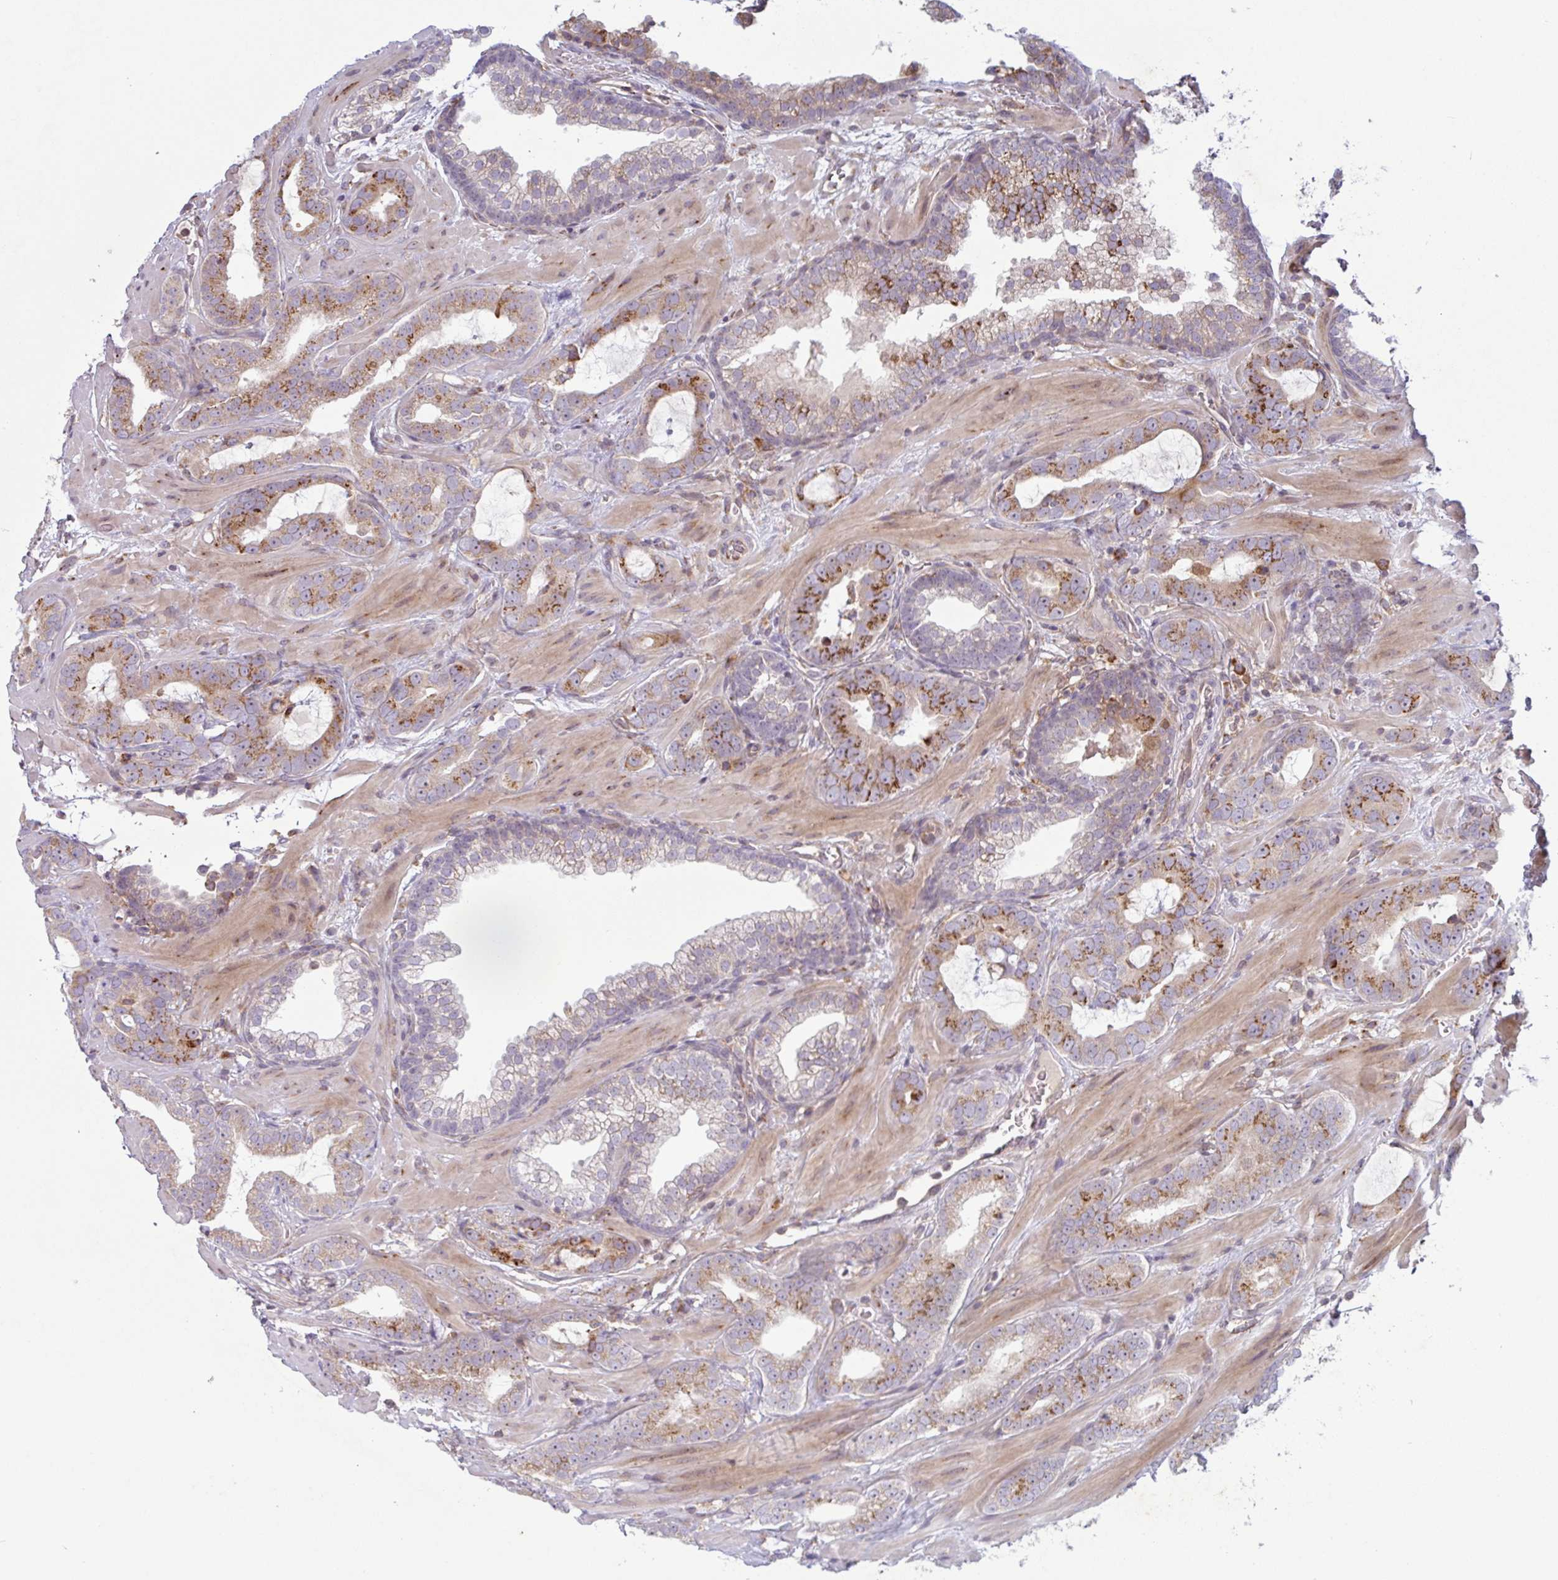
{"staining": {"intensity": "strong", "quantity": ">75%", "location": "cytoplasmic/membranous"}, "tissue": "prostate cancer", "cell_type": "Tumor cells", "image_type": "cancer", "snomed": [{"axis": "morphology", "description": "Adenocarcinoma, Low grade"}, {"axis": "topography", "description": "Prostate"}], "caption": "Low-grade adenocarcinoma (prostate) was stained to show a protein in brown. There is high levels of strong cytoplasmic/membranous positivity in about >75% of tumor cells.", "gene": "RIT1", "patient": {"sex": "male", "age": 62}}